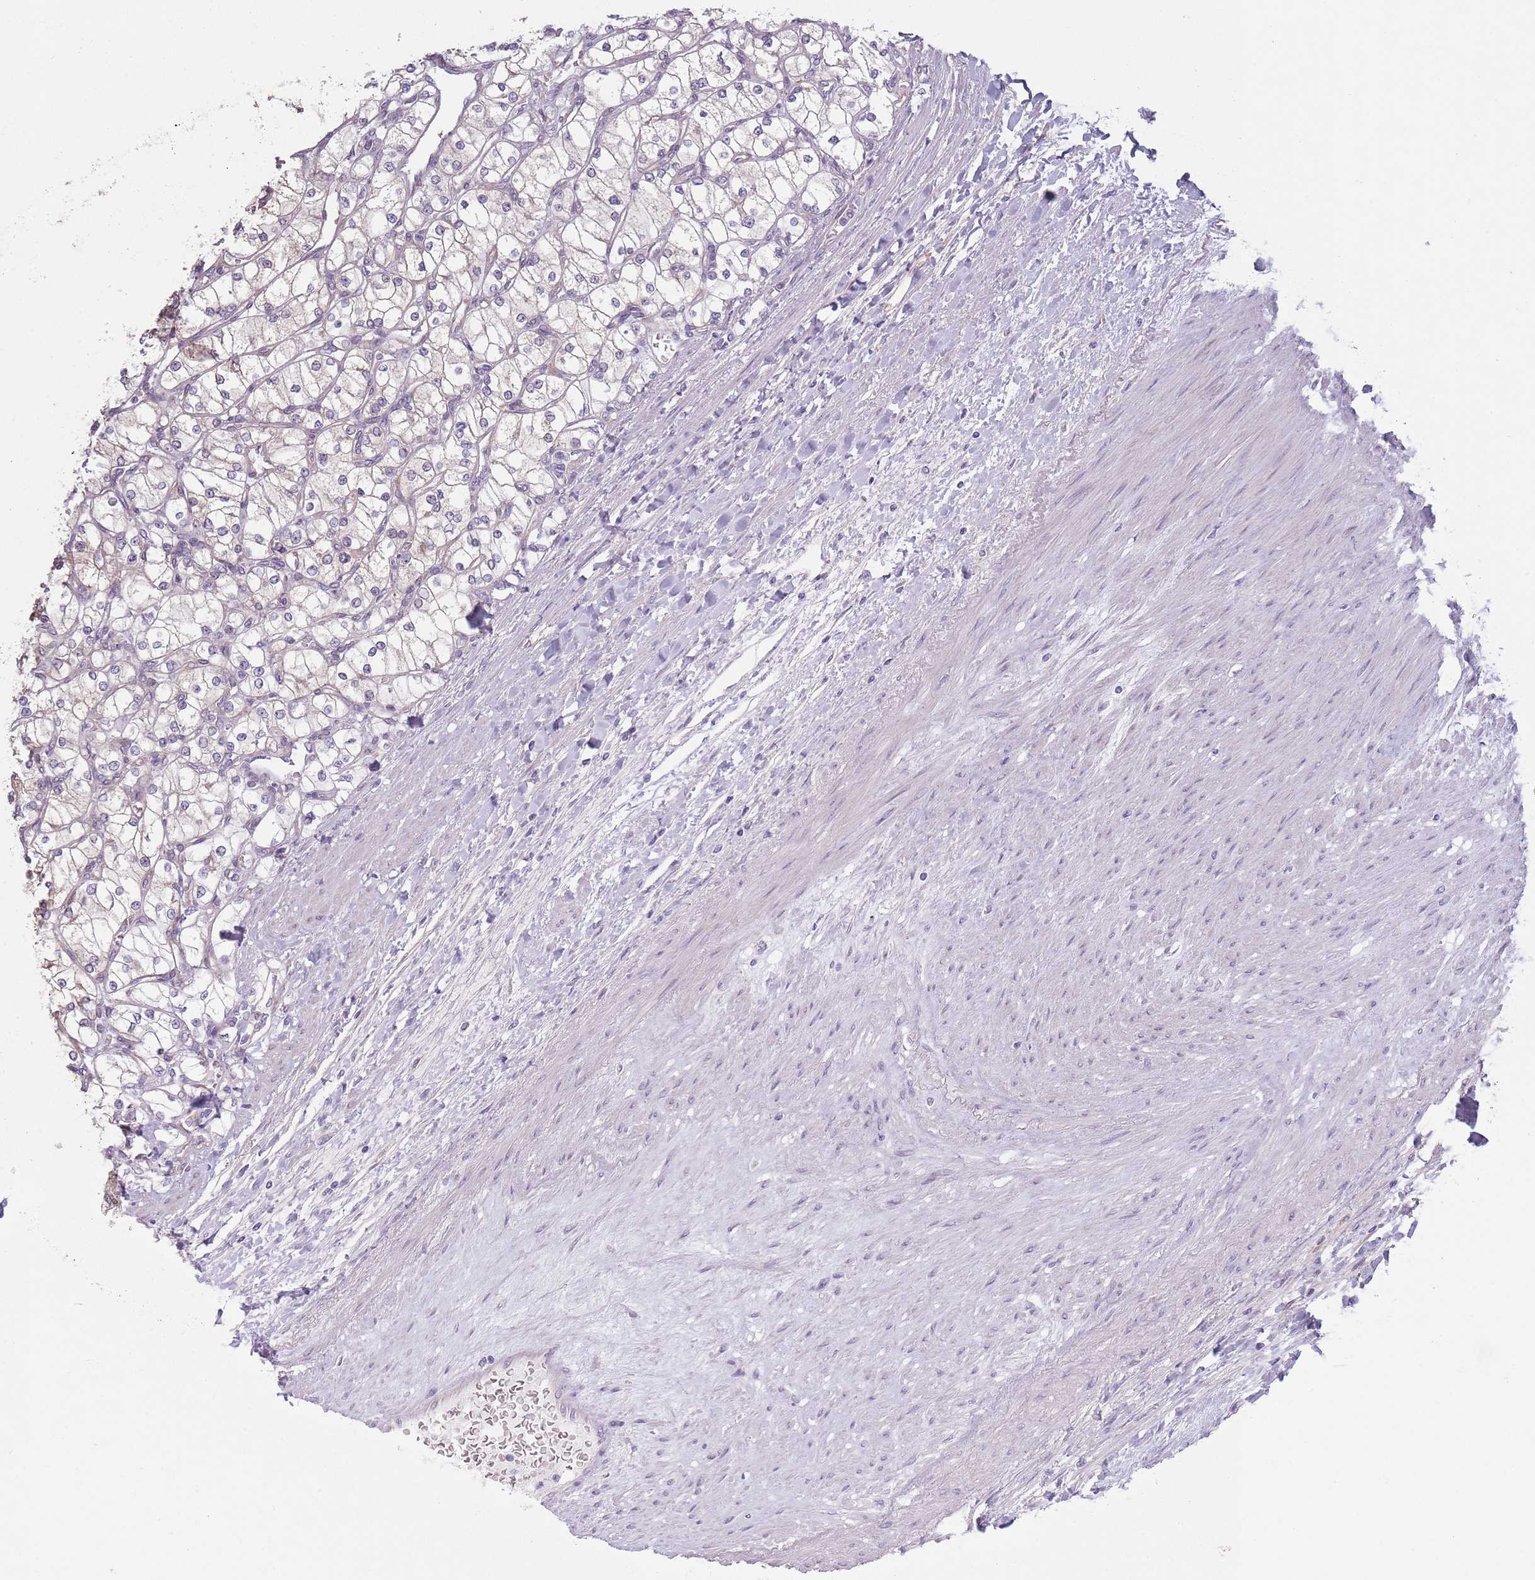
{"staining": {"intensity": "negative", "quantity": "none", "location": "none"}, "tissue": "renal cancer", "cell_type": "Tumor cells", "image_type": "cancer", "snomed": [{"axis": "morphology", "description": "Adenocarcinoma, NOS"}, {"axis": "topography", "description": "Kidney"}], "caption": "The histopathology image reveals no staining of tumor cells in adenocarcinoma (renal).", "gene": "COQ5", "patient": {"sex": "male", "age": 80}}